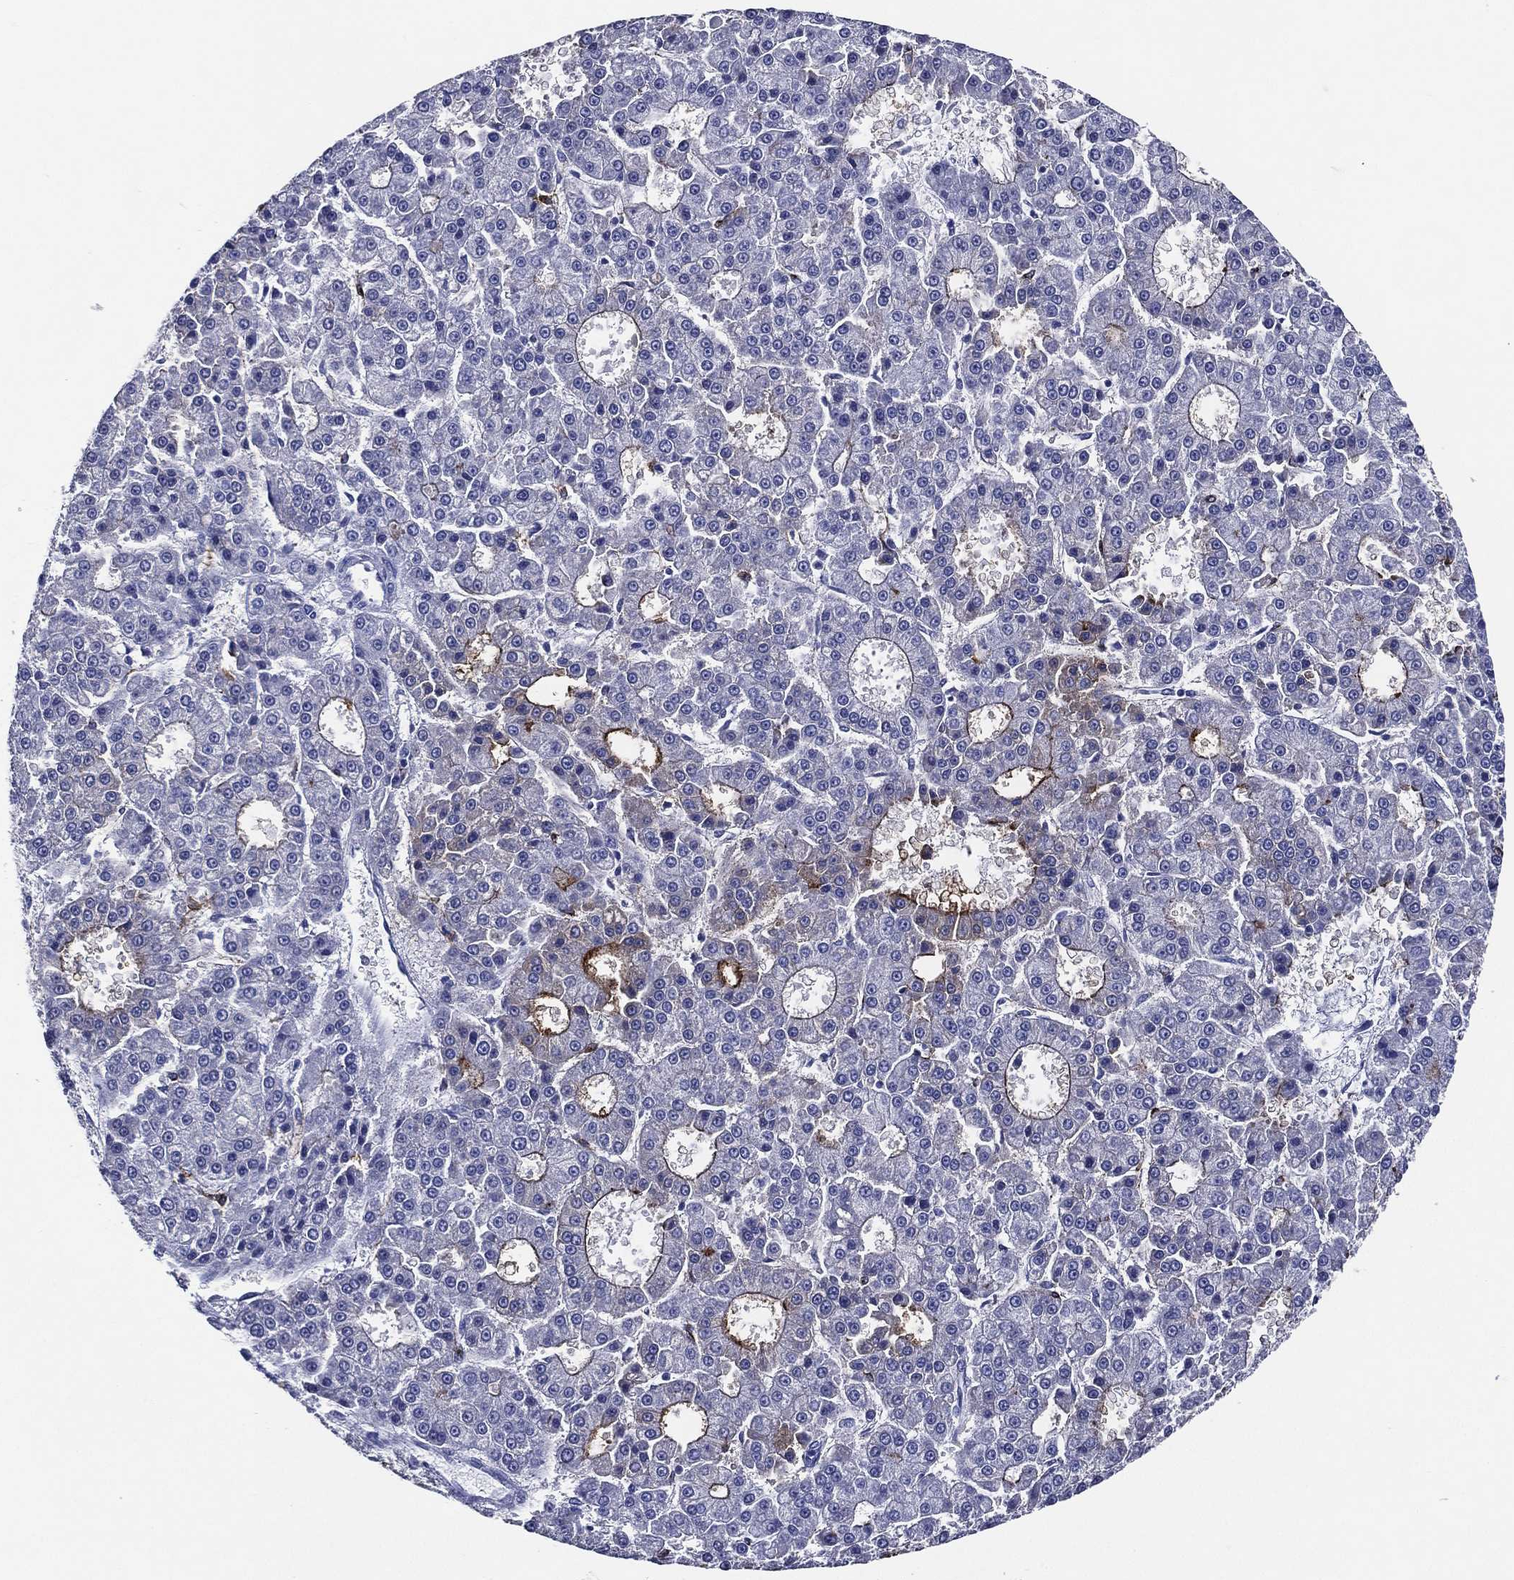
{"staining": {"intensity": "negative", "quantity": "none", "location": "none"}, "tissue": "liver cancer", "cell_type": "Tumor cells", "image_type": "cancer", "snomed": [{"axis": "morphology", "description": "Carcinoma, Hepatocellular, NOS"}, {"axis": "topography", "description": "Liver"}], "caption": "Tumor cells are negative for protein expression in human liver cancer.", "gene": "ACE2", "patient": {"sex": "male", "age": 70}}